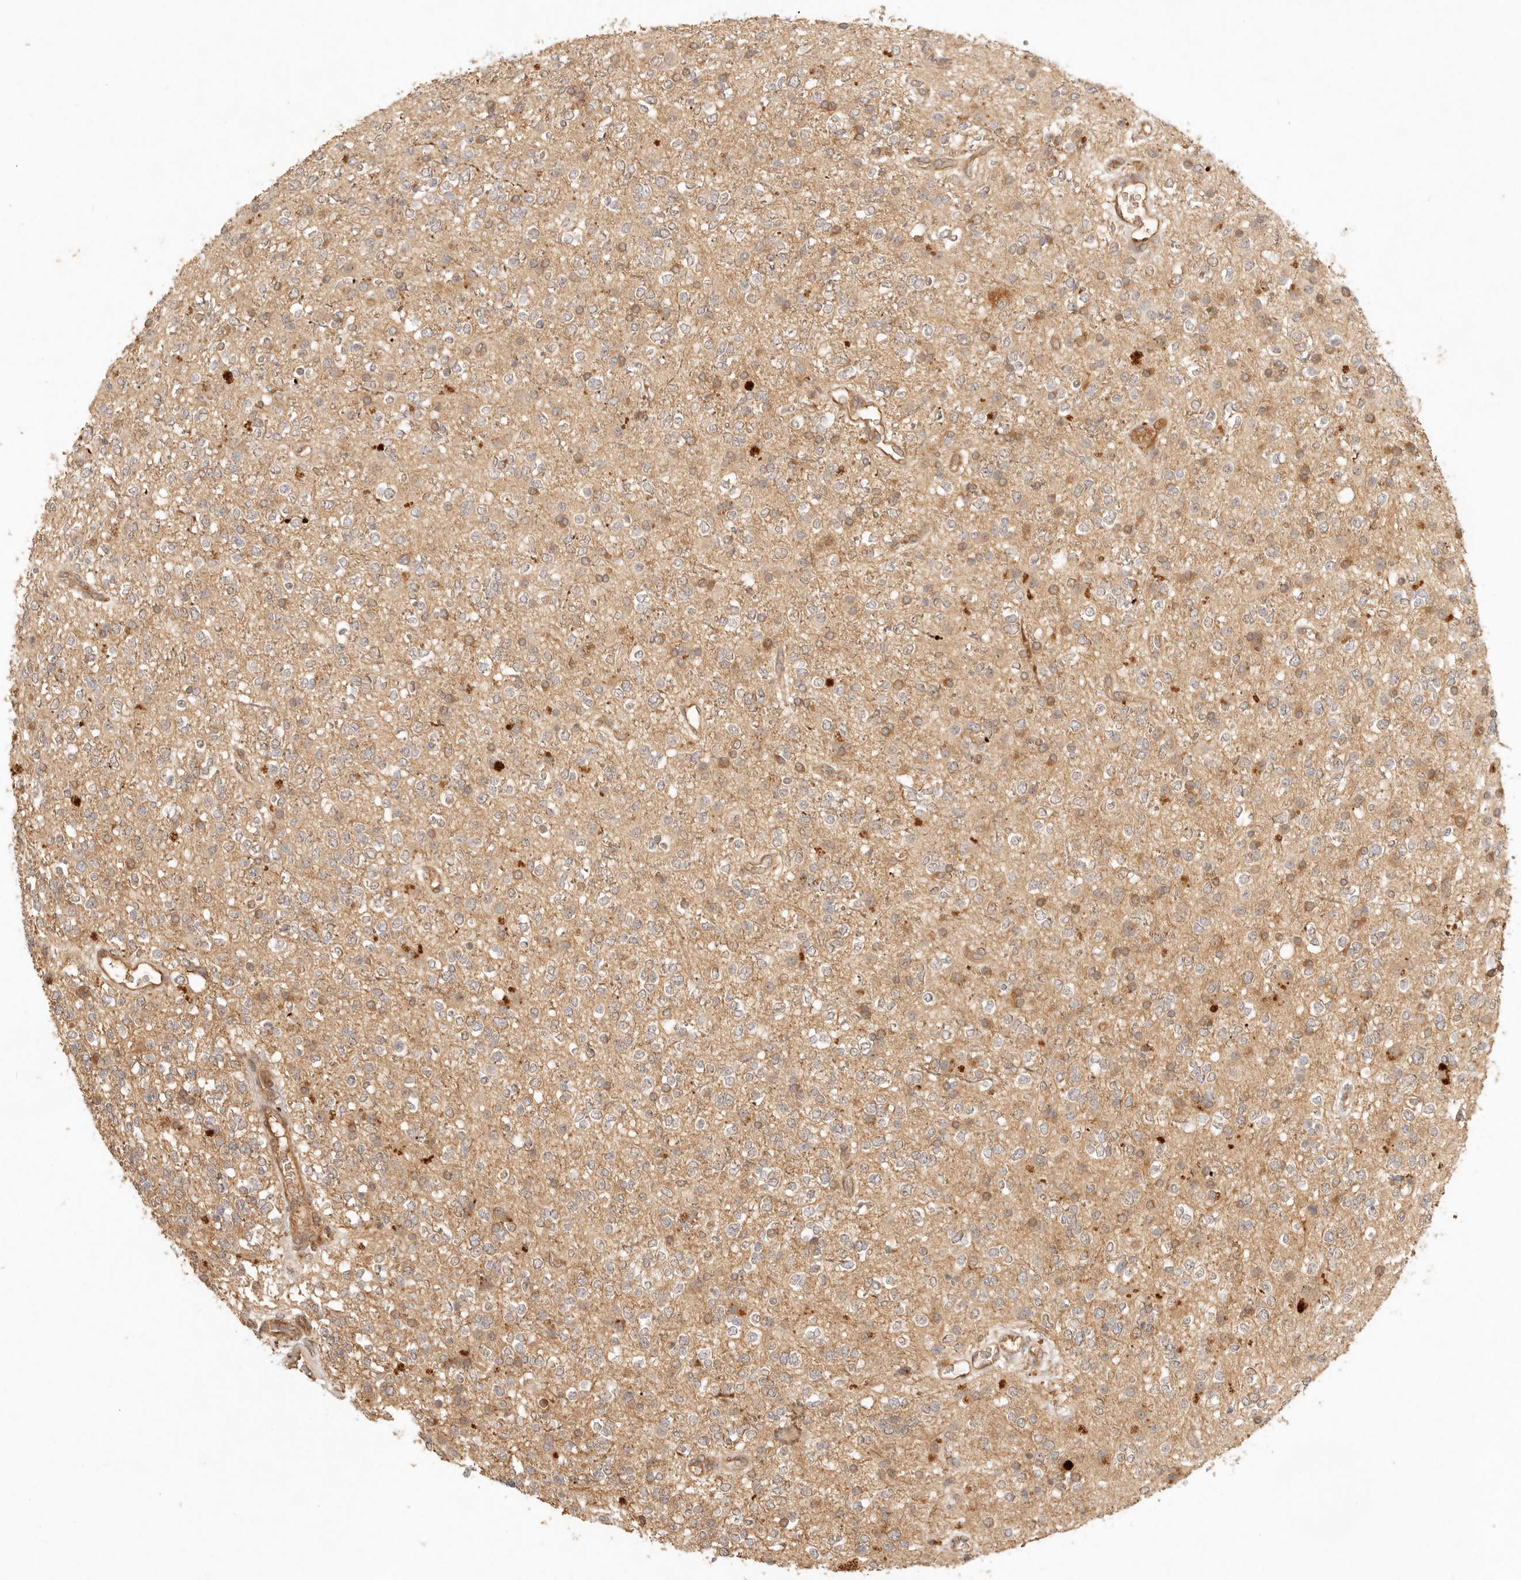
{"staining": {"intensity": "moderate", "quantity": "<25%", "location": "cytoplasmic/membranous"}, "tissue": "glioma", "cell_type": "Tumor cells", "image_type": "cancer", "snomed": [{"axis": "morphology", "description": "Glioma, malignant, High grade"}, {"axis": "topography", "description": "Brain"}], "caption": "Protein staining reveals moderate cytoplasmic/membranous expression in about <25% of tumor cells in glioma.", "gene": "ANKRD61", "patient": {"sex": "male", "age": 34}}